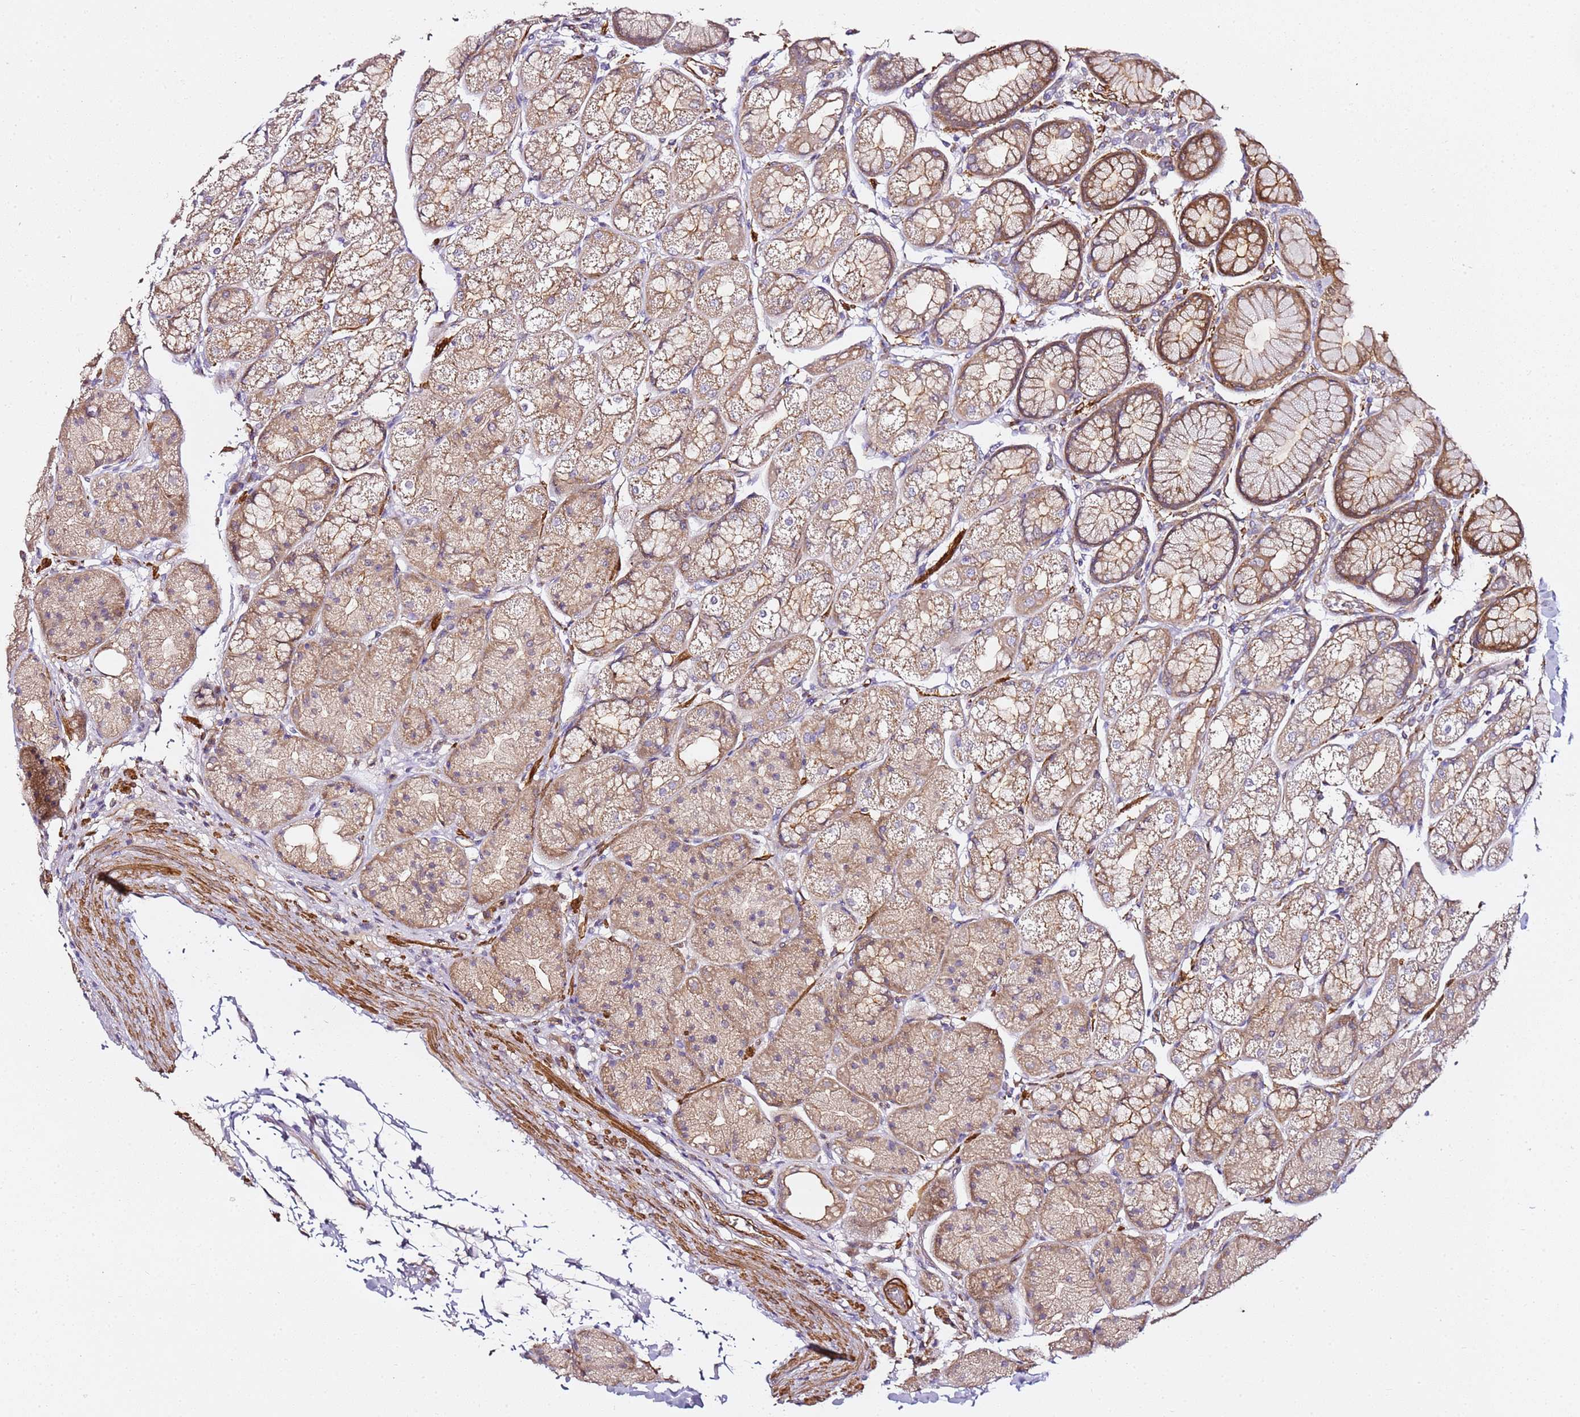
{"staining": {"intensity": "moderate", "quantity": ">75%", "location": "cytoplasmic/membranous"}, "tissue": "stomach", "cell_type": "Glandular cells", "image_type": "normal", "snomed": [{"axis": "morphology", "description": "Normal tissue, NOS"}, {"axis": "topography", "description": "Stomach"}], "caption": "DAB immunohistochemical staining of normal human stomach displays moderate cytoplasmic/membranous protein staining in approximately >75% of glandular cells.", "gene": "EPS8L1", "patient": {"sex": "male", "age": 57}}